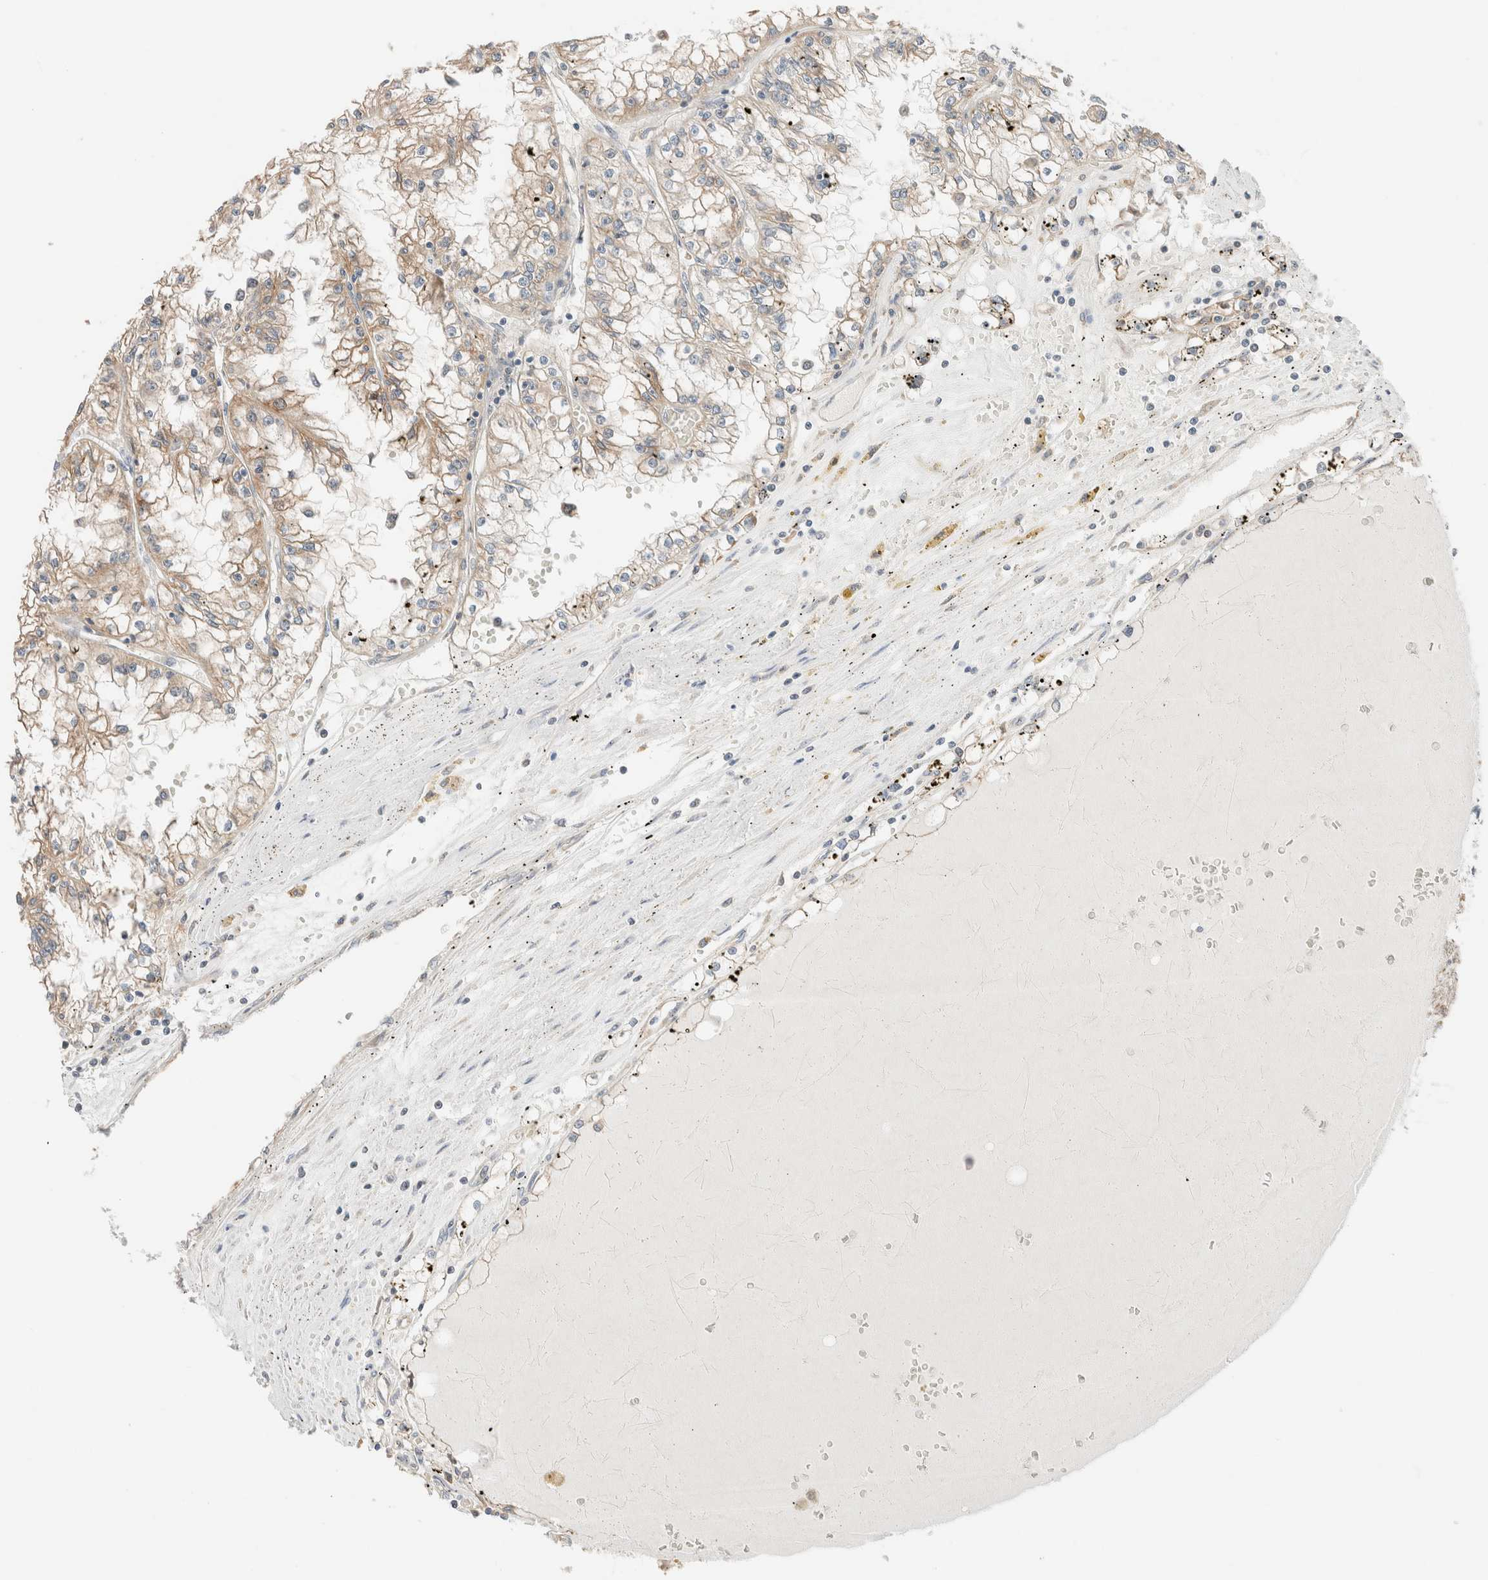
{"staining": {"intensity": "weak", "quantity": "25%-75%", "location": "cytoplasmic/membranous"}, "tissue": "renal cancer", "cell_type": "Tumor cells", "image_type": "cancer", "snomed": [{"axis": "morphology", "description": "Adenocarcinoma, NOS"}, {"axis": "topography", "description": "Kidney"}], "caption": "This micrograph exhibits immunohistochemistry (IHC) staining of human renal adenocarcinoma, with low weak cytoplasmic/membranous staining in approximately 25%-75% of tumor cells.", "gene": "PCM1", "patient": {"sex": "male", "age": 56}}